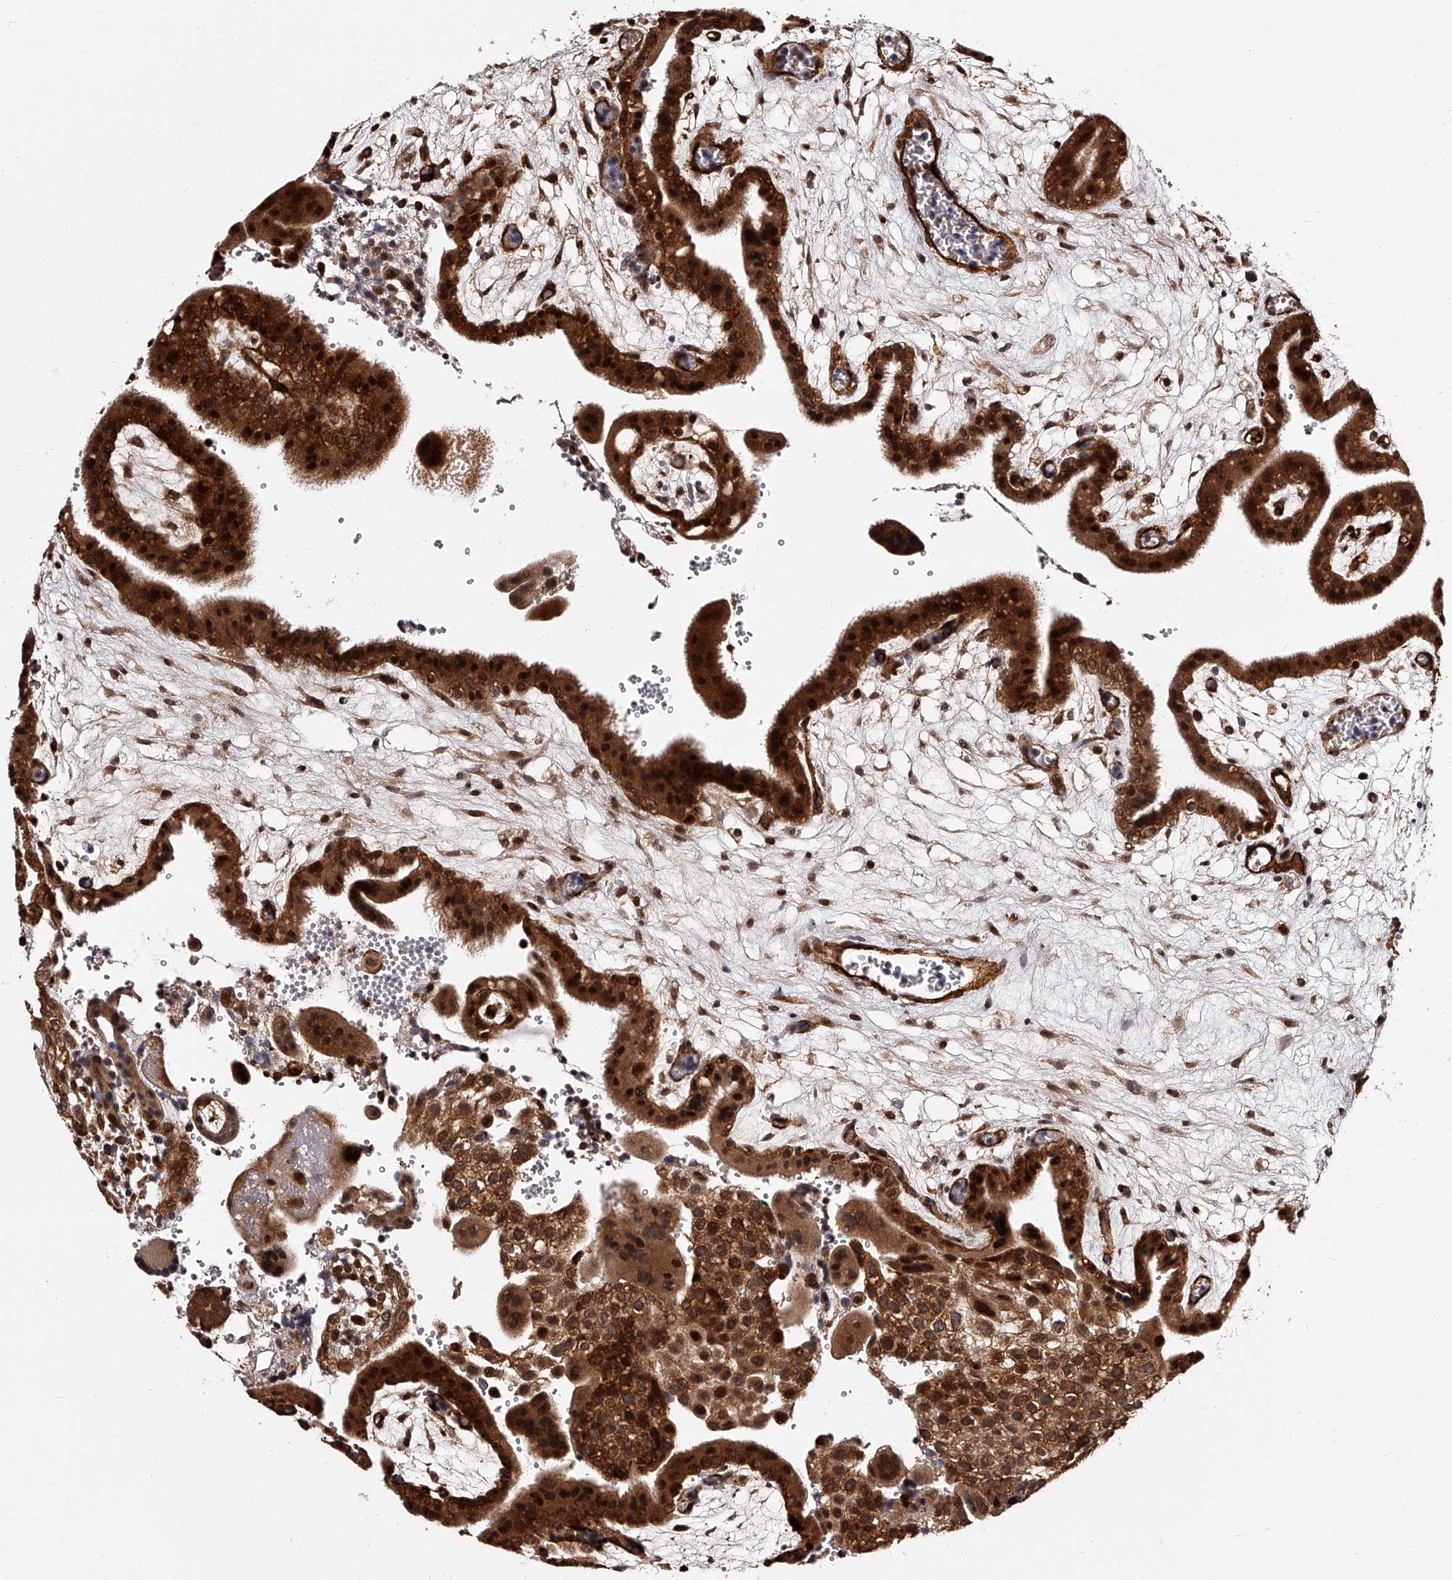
{"staining": {"intensity": "strong", "quantity": ">75%", "location": "cytoplasmic/membranous,nuclear"}, "tissue": "placenta", "cell_type": "Trophoblastic cells", "image_type": "normal", "snomed": [{"axis": "morphology", "description": "Normal tissue, NOS"}, {"axis": "topography", "description": "Placenta"}], "caption": "The photomicrograph exhibits staining of unremarkable placenta, revealing strong cytoplasmic/membranous,nuclear protein positivity (brown color) within trophoblastic cells.", "gene": "RSC1A1", "patient": {"sex": "female", "age": 18}}